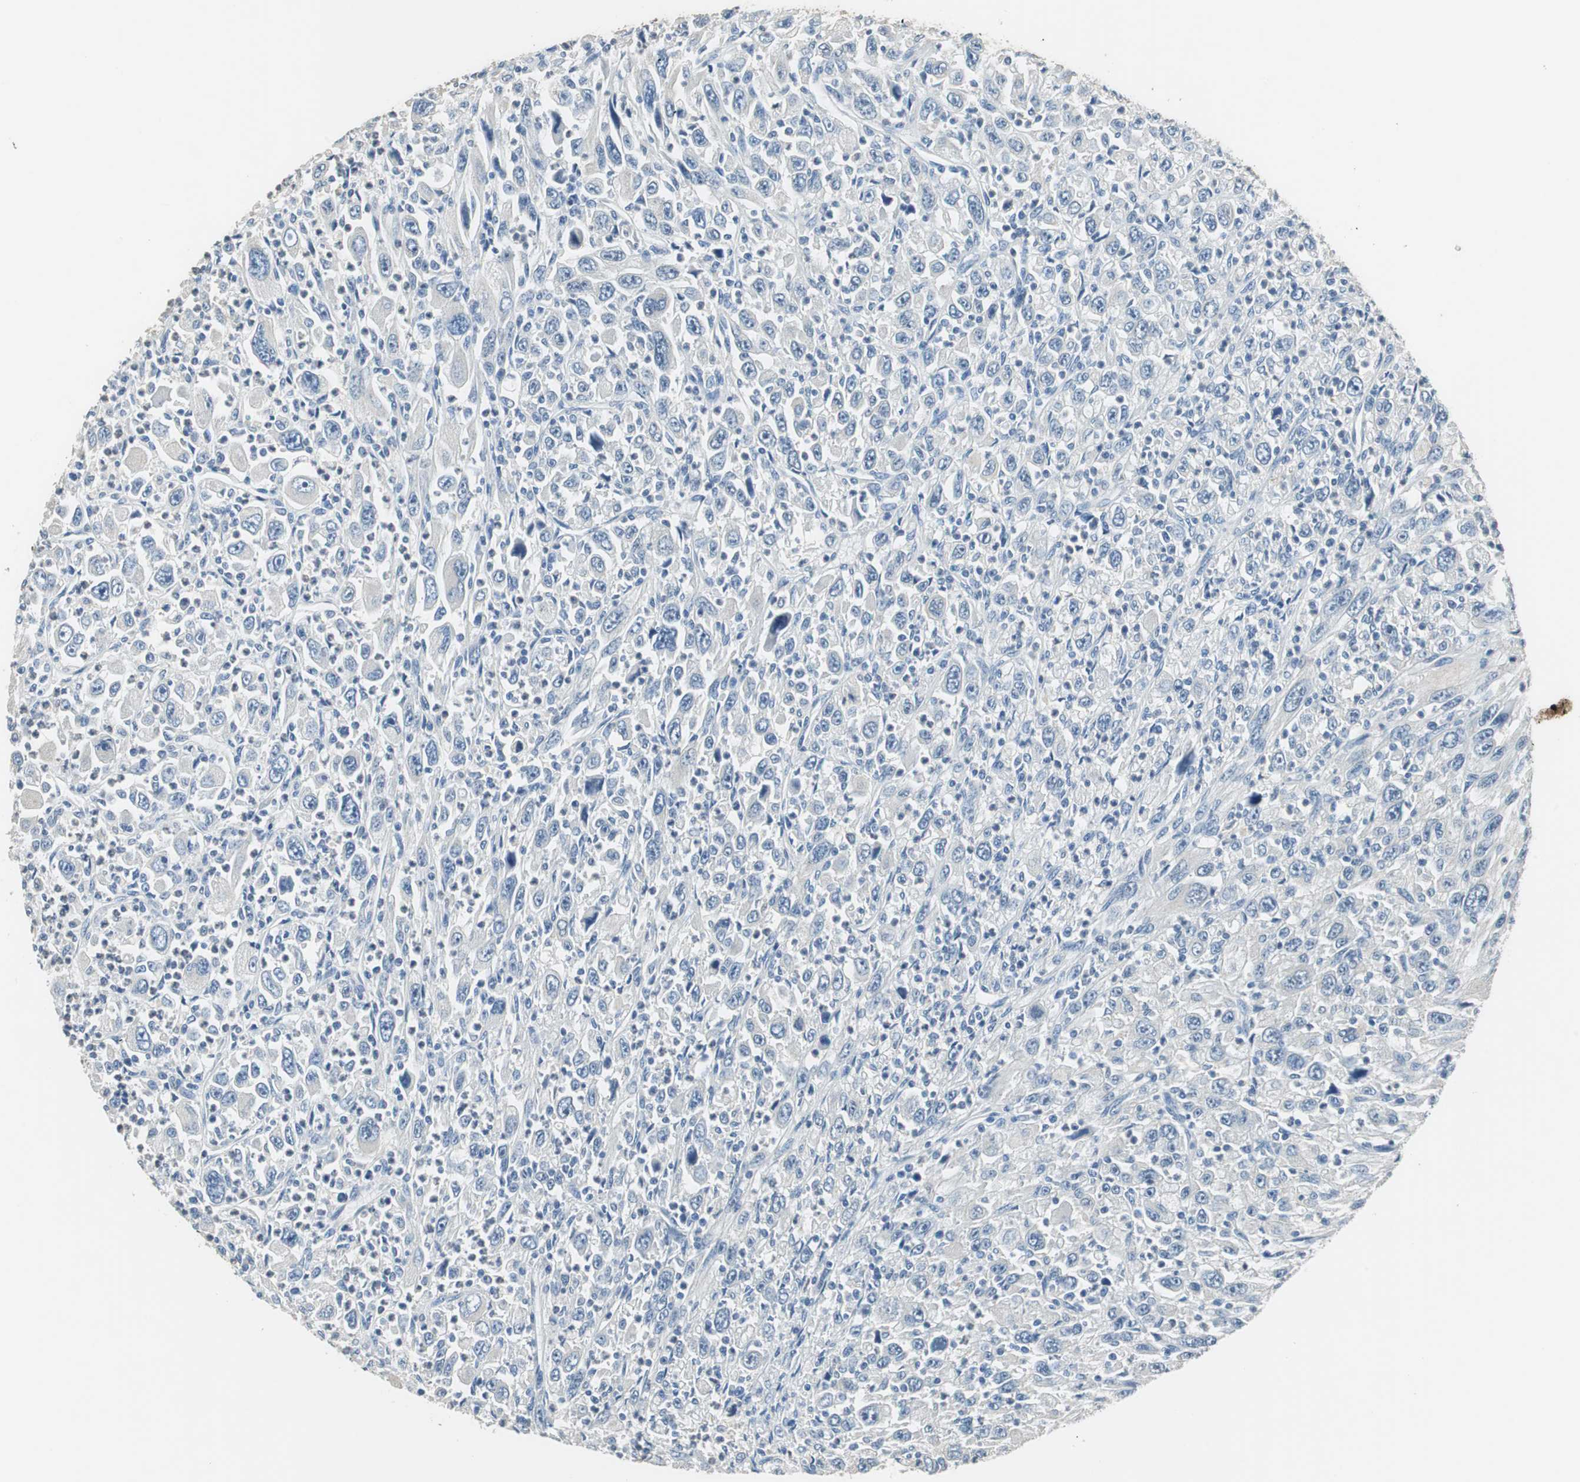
{"staining": {"intensity": "negative", "quantity": "none", "location": "none"}, "tissue": "melanoma", "cell_type": "Tumor cells", "image_type": "cancer", "snomed": [{"axis": "morphology", "description": "Malignant melanoma, Metastatic site"}, {"axis": "topography", "description": "Skin"}], "caption": "Immunohistochemical staining of human melanoma shows no significant positivity in tumor cells. (DAB (3,3'-diaminobenzidine) immunohistochemistry (IHC) with hematoxylin counter stain).", "gene": "ALDH4A1", "patient": {"sex": "female", "age": 56}}